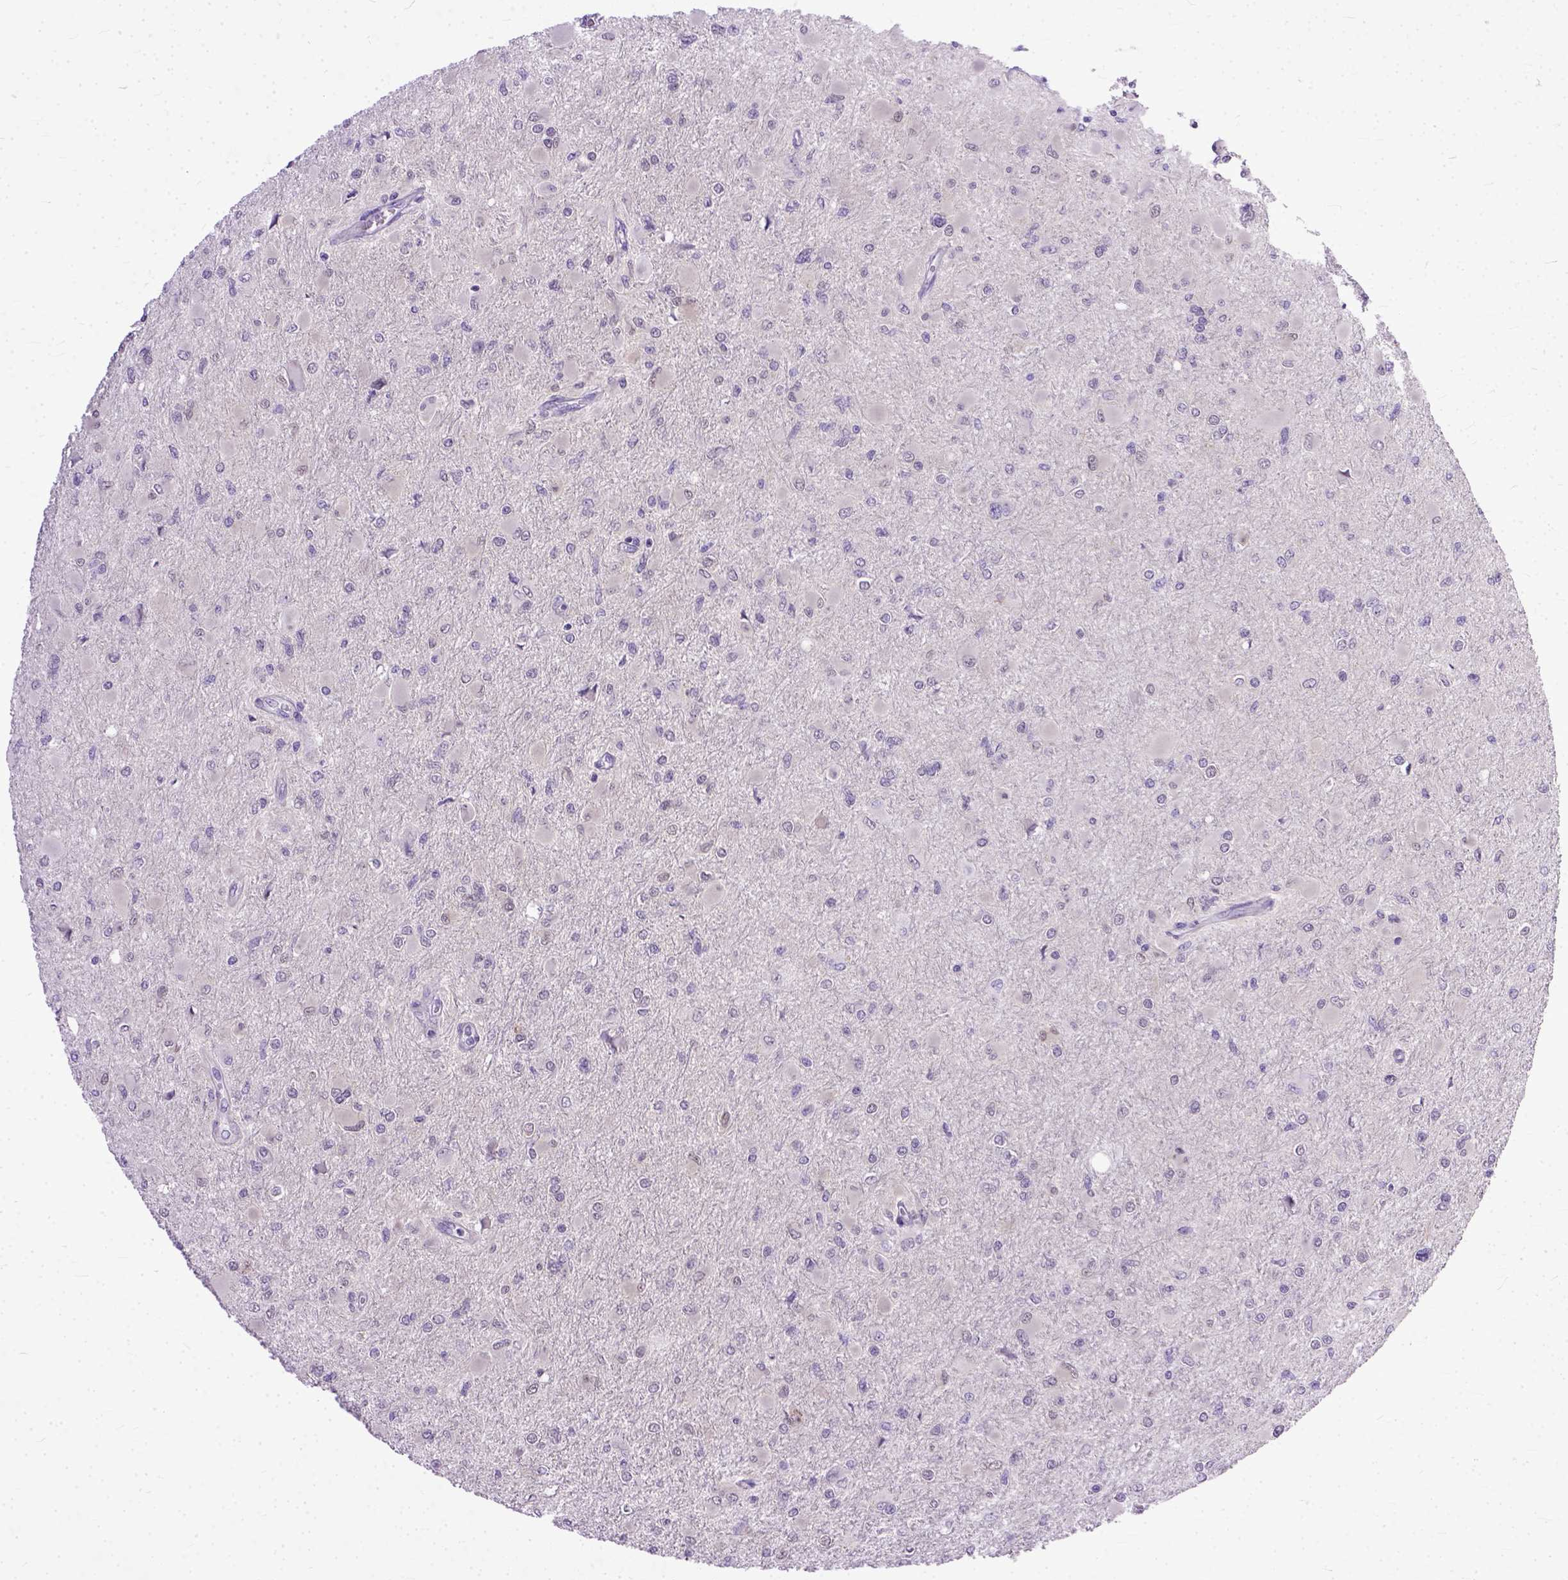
{"staining": {"intensity": "negative", "quantity": "none", "location": "none"}, "tissue": "glioma", "cell_type": "Tumor cells", "image_type": "cancer", "snomed": [{"axis": "morphology", "description": "Glioma, malignant, High grade"}, {"axis": "topography", "description": "Cerebral cortex"}], "caption": "IHC micrograph of human high-grade glioma (malignant) stained for a protein (brown), which exhibits no positivity in tumor cells.", "gene": "TCEAL7", "patient": {"sex": "female", "age": 36}}